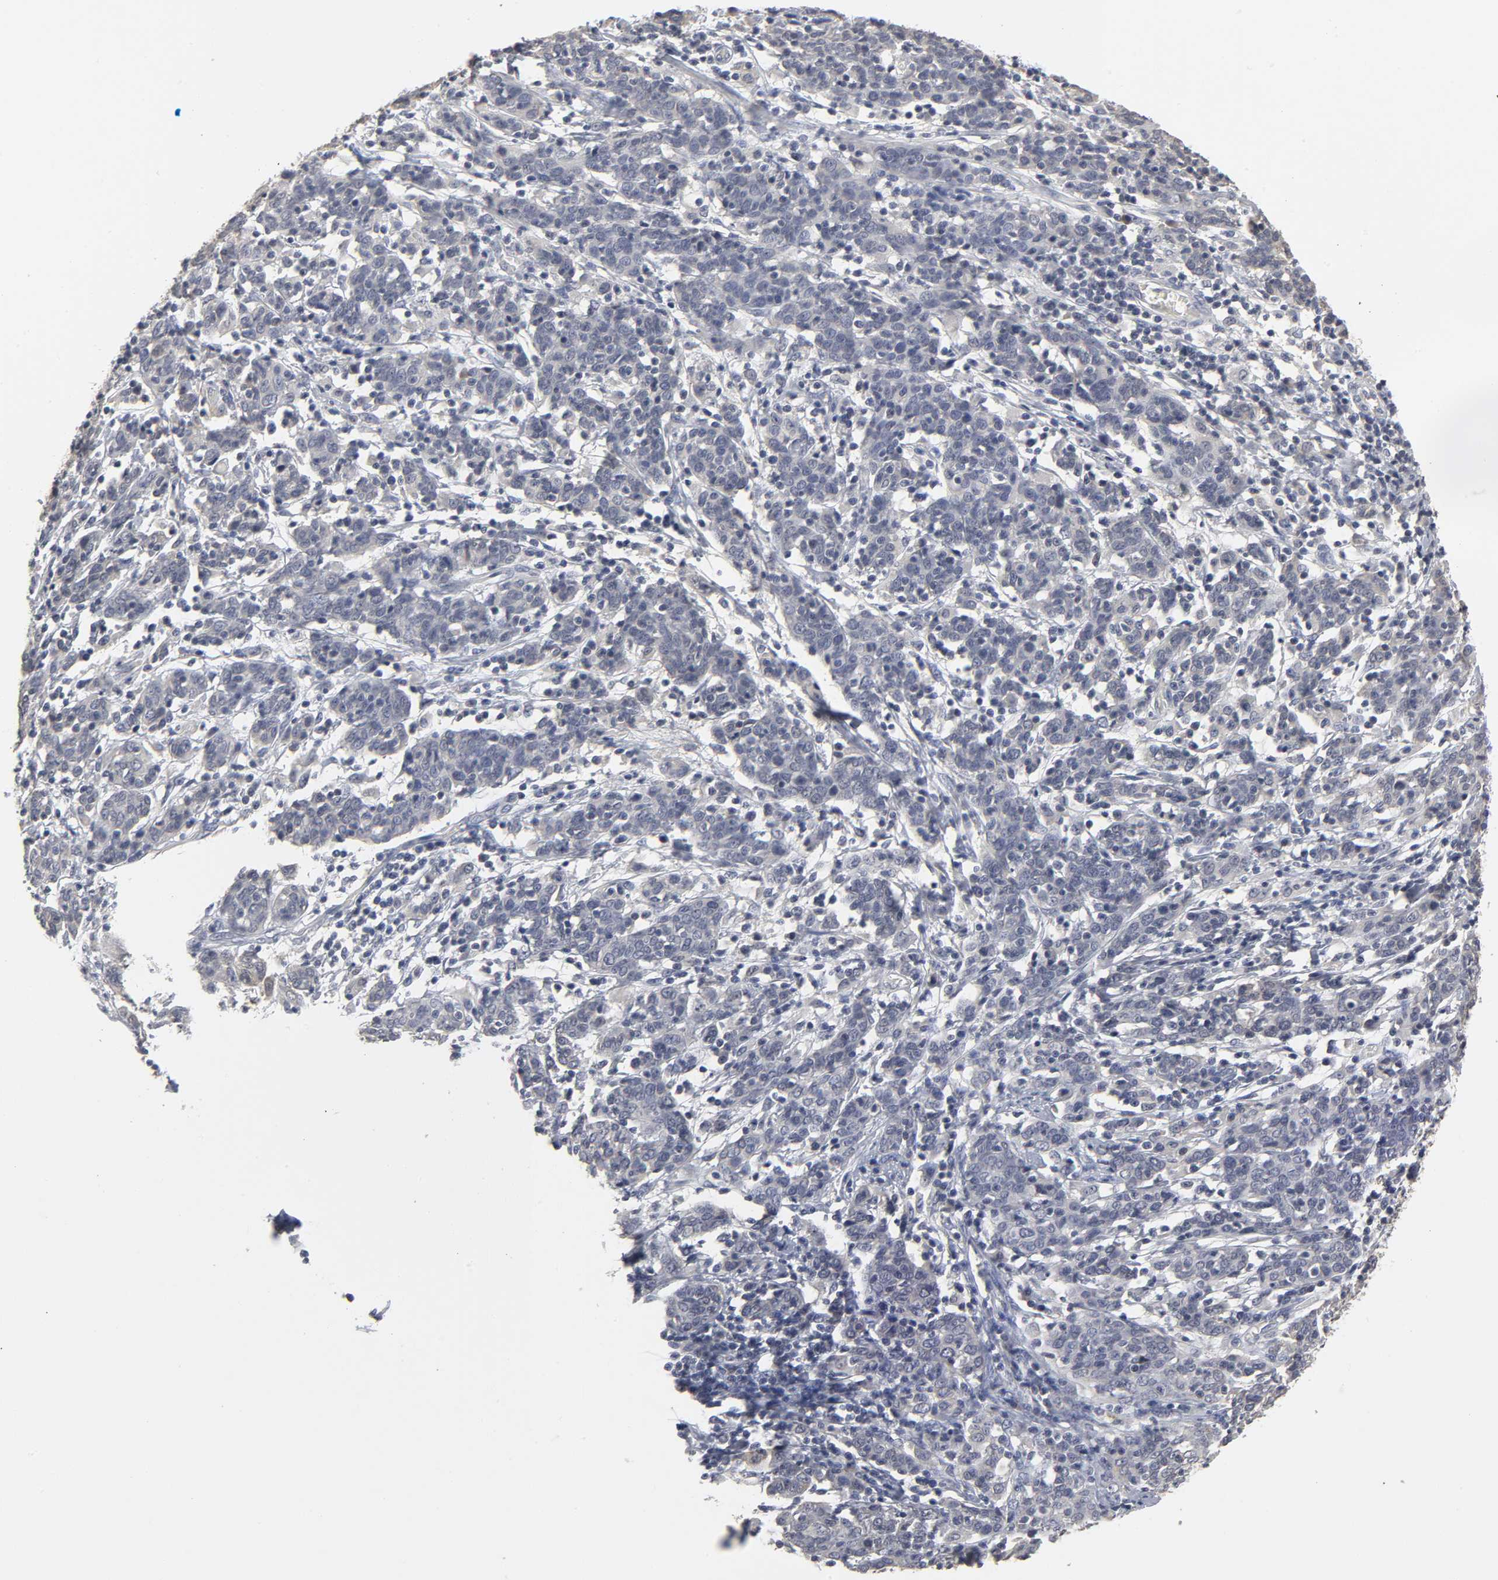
{"staining": {"intensity": "moderate", "quantity": "<25%", "location": "cytoplasmic/membranous"}, "tissue": "cervical cancer", "cell_type": "Tumor cells", "image_type": "cancer", "snomed": [{"axis": "morphology", "description": "Normal tissue, NOS"}, {"axis": "morphology", "description": "Squamous cell carcinoma, NOS"}, {"axis": "topography", "description": "Cervix"}], "caption": "A brown stain highlights moderate cytoplasmic/membranous positivity of a protein in cervical cancer tumor cells. The protein of interest is shown in brown color, while the nuclei are stained blue.", "gene": "TCAP", "patient": {"sex": "female", "age": 67}}